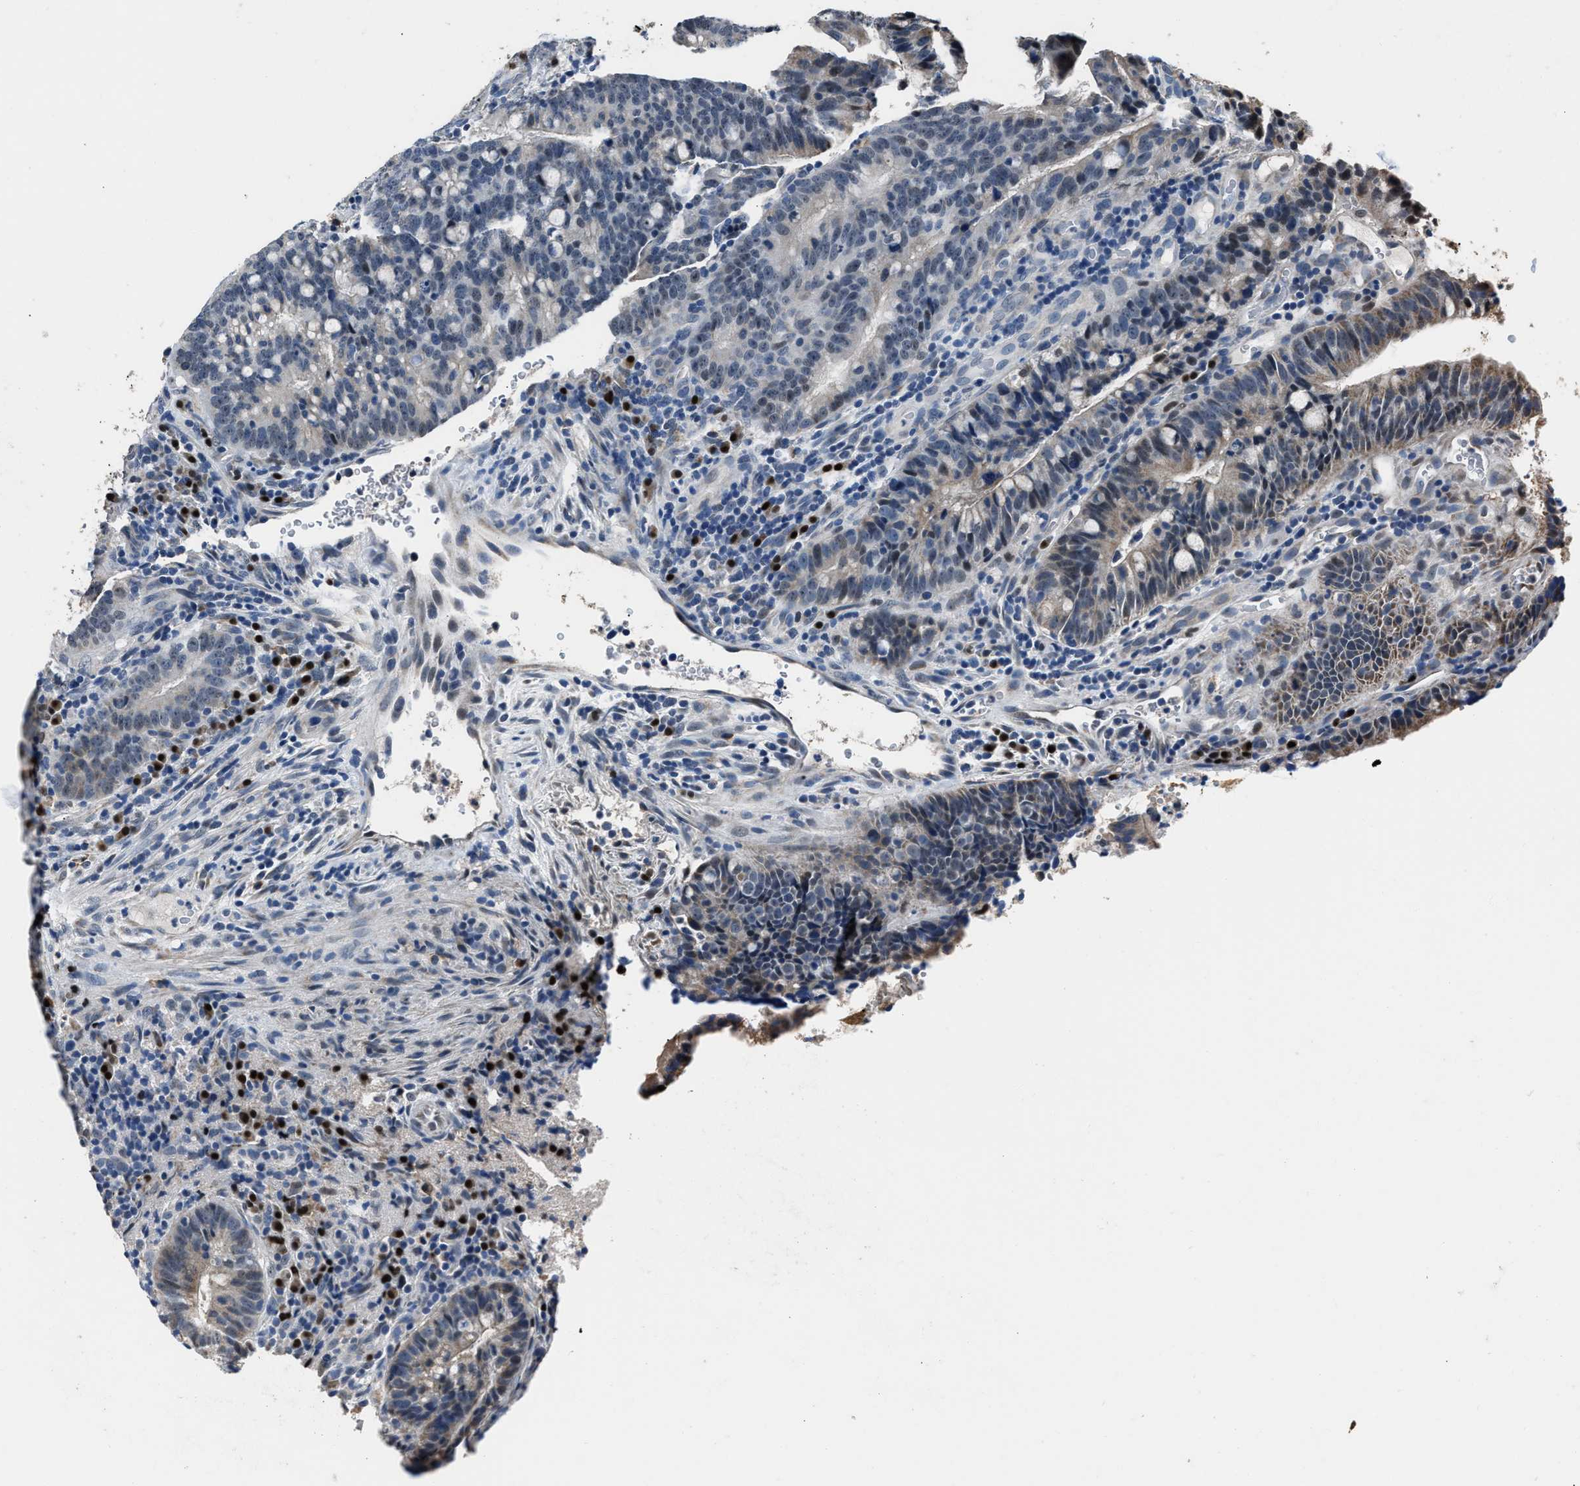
{"staining": {"intensity": "weak", "quantity": "<25%", "location": "cytoplasmic/membranous"}, "tissue": "colorectal cancer", "cell_type": "Tumor cells", "image_type": "cancer", "snomed": [{"axis": "morphology", "description": "Adenocarcinoma, NOS"}, {"axis": "topography", "description": "Colon"}], "caption": "Colorectal adenocarcinoma was stained to show a protein in brown. There is no significant expression in tumor cells. (Stains: DAB IHC with hematoxylin counter stain, Microscopy: brightfield microscopy at high magnification).", "gene": "NSUN5", "patient": {"sex": "female", "age": 66}}